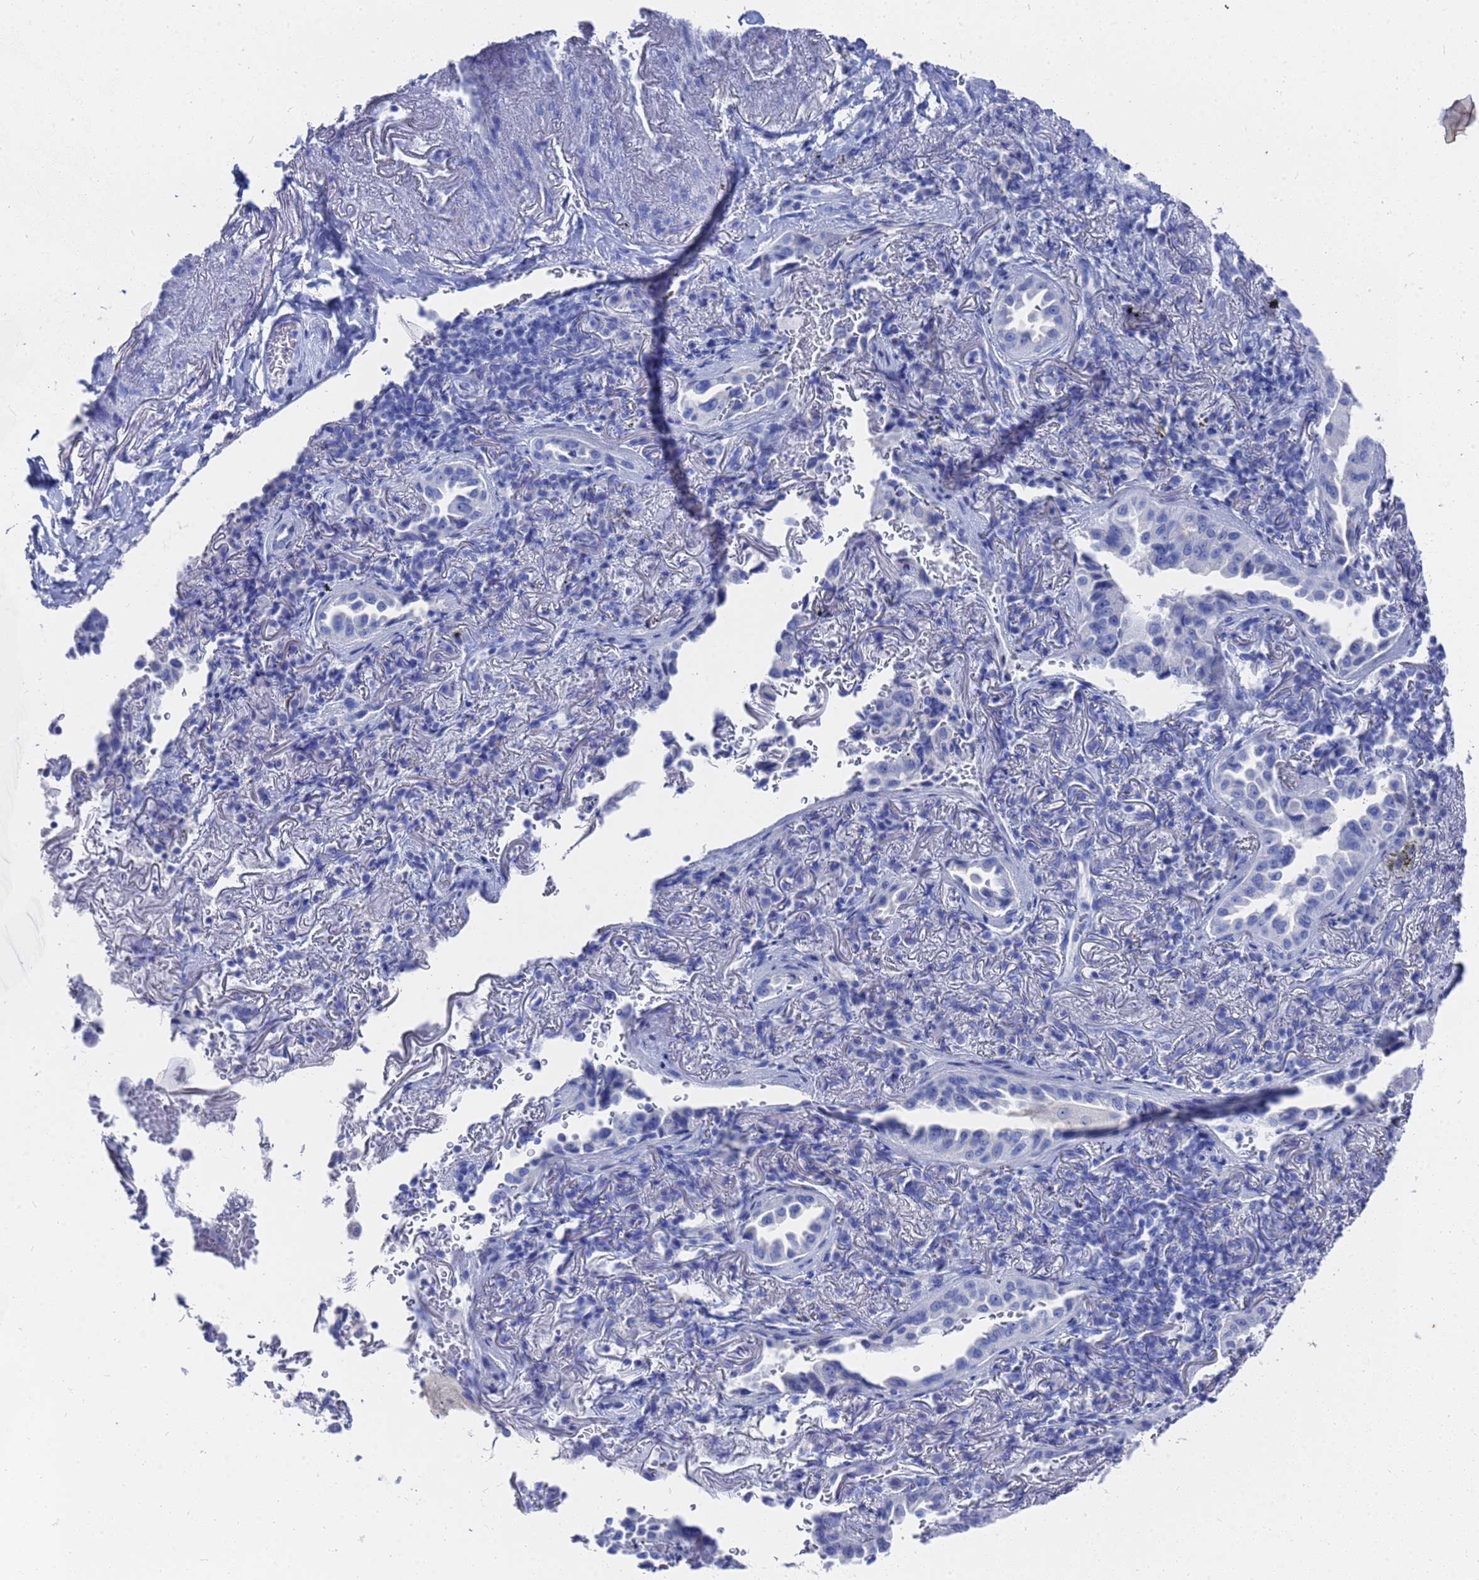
{"staining": {"intensity": "negative", "quantity": "none", "location": "none"}, "tissue": "lung cancer", "cell_type": "Tumor cells", "image_type": "cancer", "snomed": [{"axis": "morphology", "description": "Adenocarcinoma, NOS"}, {"axis": "topography", "description": "Lung"}], "caption": "A photomicrograph of human lung cancer (adenocarcinoma) is negative for staining in tumor cells. (Brightfield microscopy of DAB immunohistochemistry (IHC) at high magnification).", "gene": "GGT1", "patient": {"sex": "female", "age": 69}}